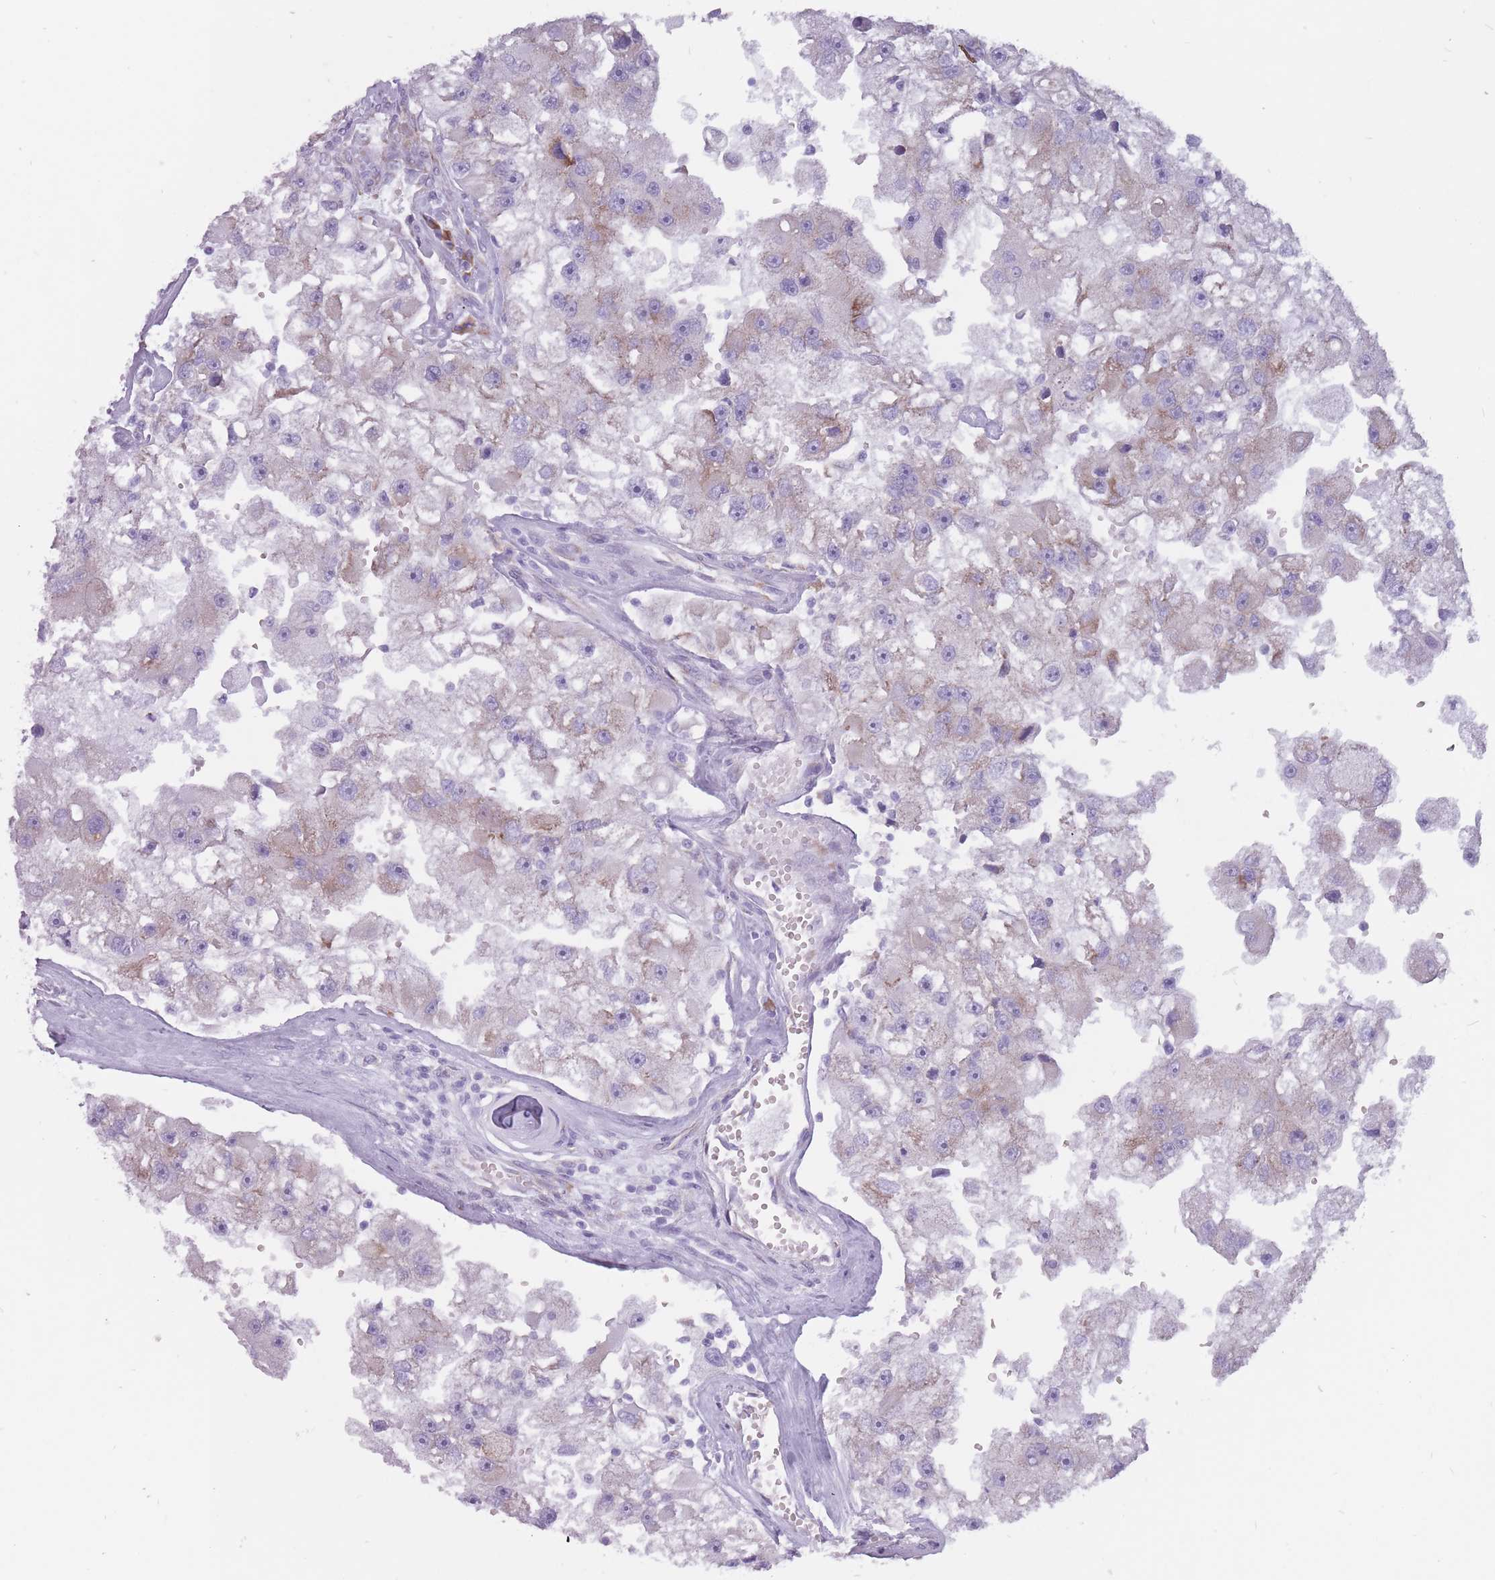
{"staining": {"intensity": "weak", "quantity": "25%-75%", "location": "cytoplasmic/membranous"}, "tissue": "renal cancer", "cell_type": "Tumor cells", "image_type": "cancer", "snomed": [{"axis": "morphology", "description": "Adenocarcinoma, NOS"}, {"axis": "topography", "description": "Kidney"}], "caption": "Immunohistochemical staining of renal adenocarcinoma exhibits low levels of weak cytoplasmic/membranous protein expression in about 25%-75% of tumor cells. (DAB (3,3'-diaminobenzidine) IHC, brown staining for protein, blue staining for nuclei).", "gene": "RPL18", "patient": {"sex": "male", "age": 63}}